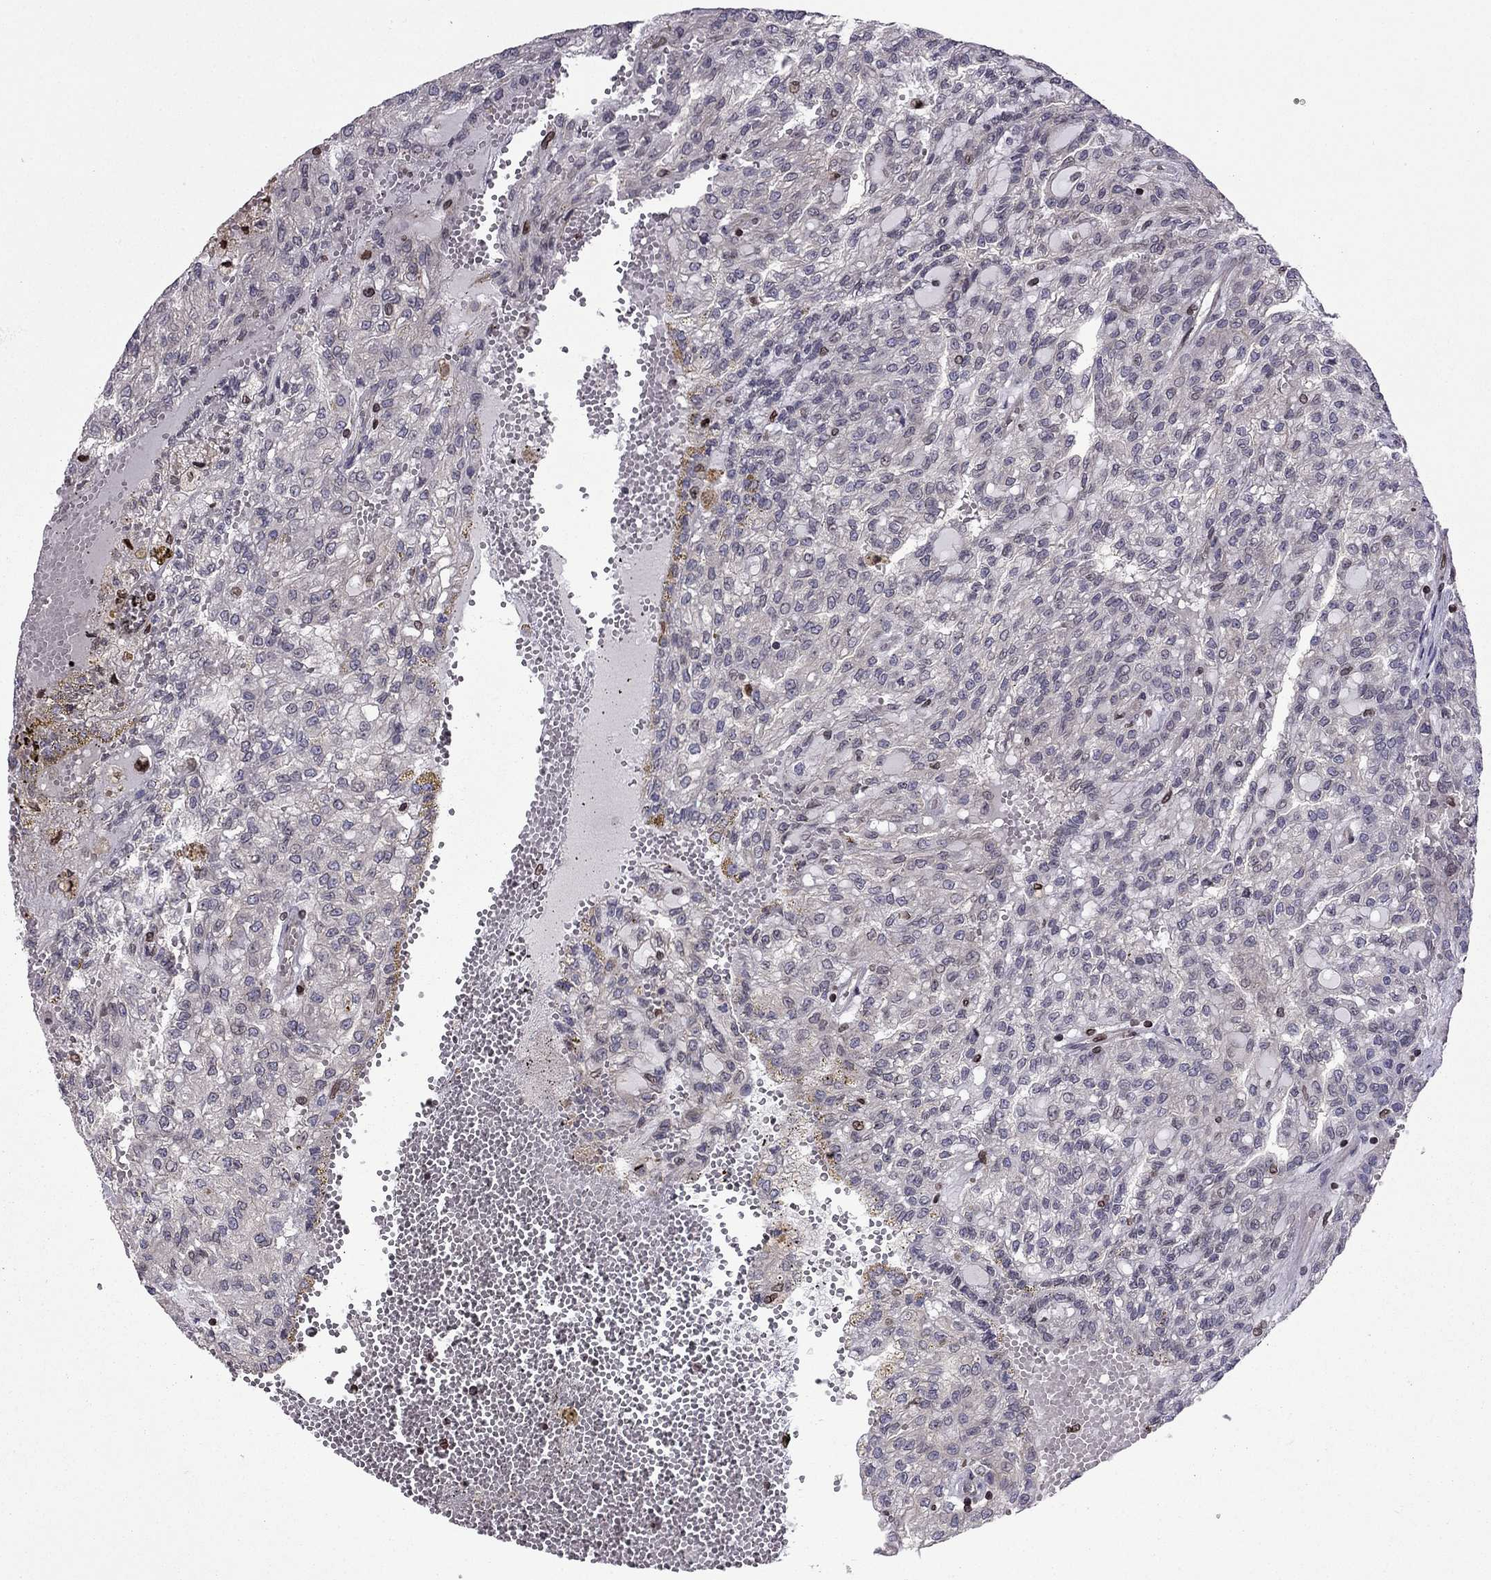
{"staining": {"intensity": "moderate", "quantity": "25%-75%", "location": "cytoplasmic/membranous,nuclear"}, "tissue": "renal cancer", "cell_type": "Tumor cells", "image_type": "cancer", "snomed": [{"axis": "morphology", "description": "Adenocarcinoma, NOS"}, {"axis": "topography", "description": "Kidney"}], "caption": "DAB (3,3'-diaminobenzidine) immunohistochemical staining of renal cancer (adenocarcinoma) shows moderate cytoplasmic/membranous and nuclear protein staining in approximately 25%-75% of tumor cells. (Brightfield microscopy of DAB IHC at high magnification).", "gene": "CDC42BPA", "patient": {"sex": "male", "age": 63}}